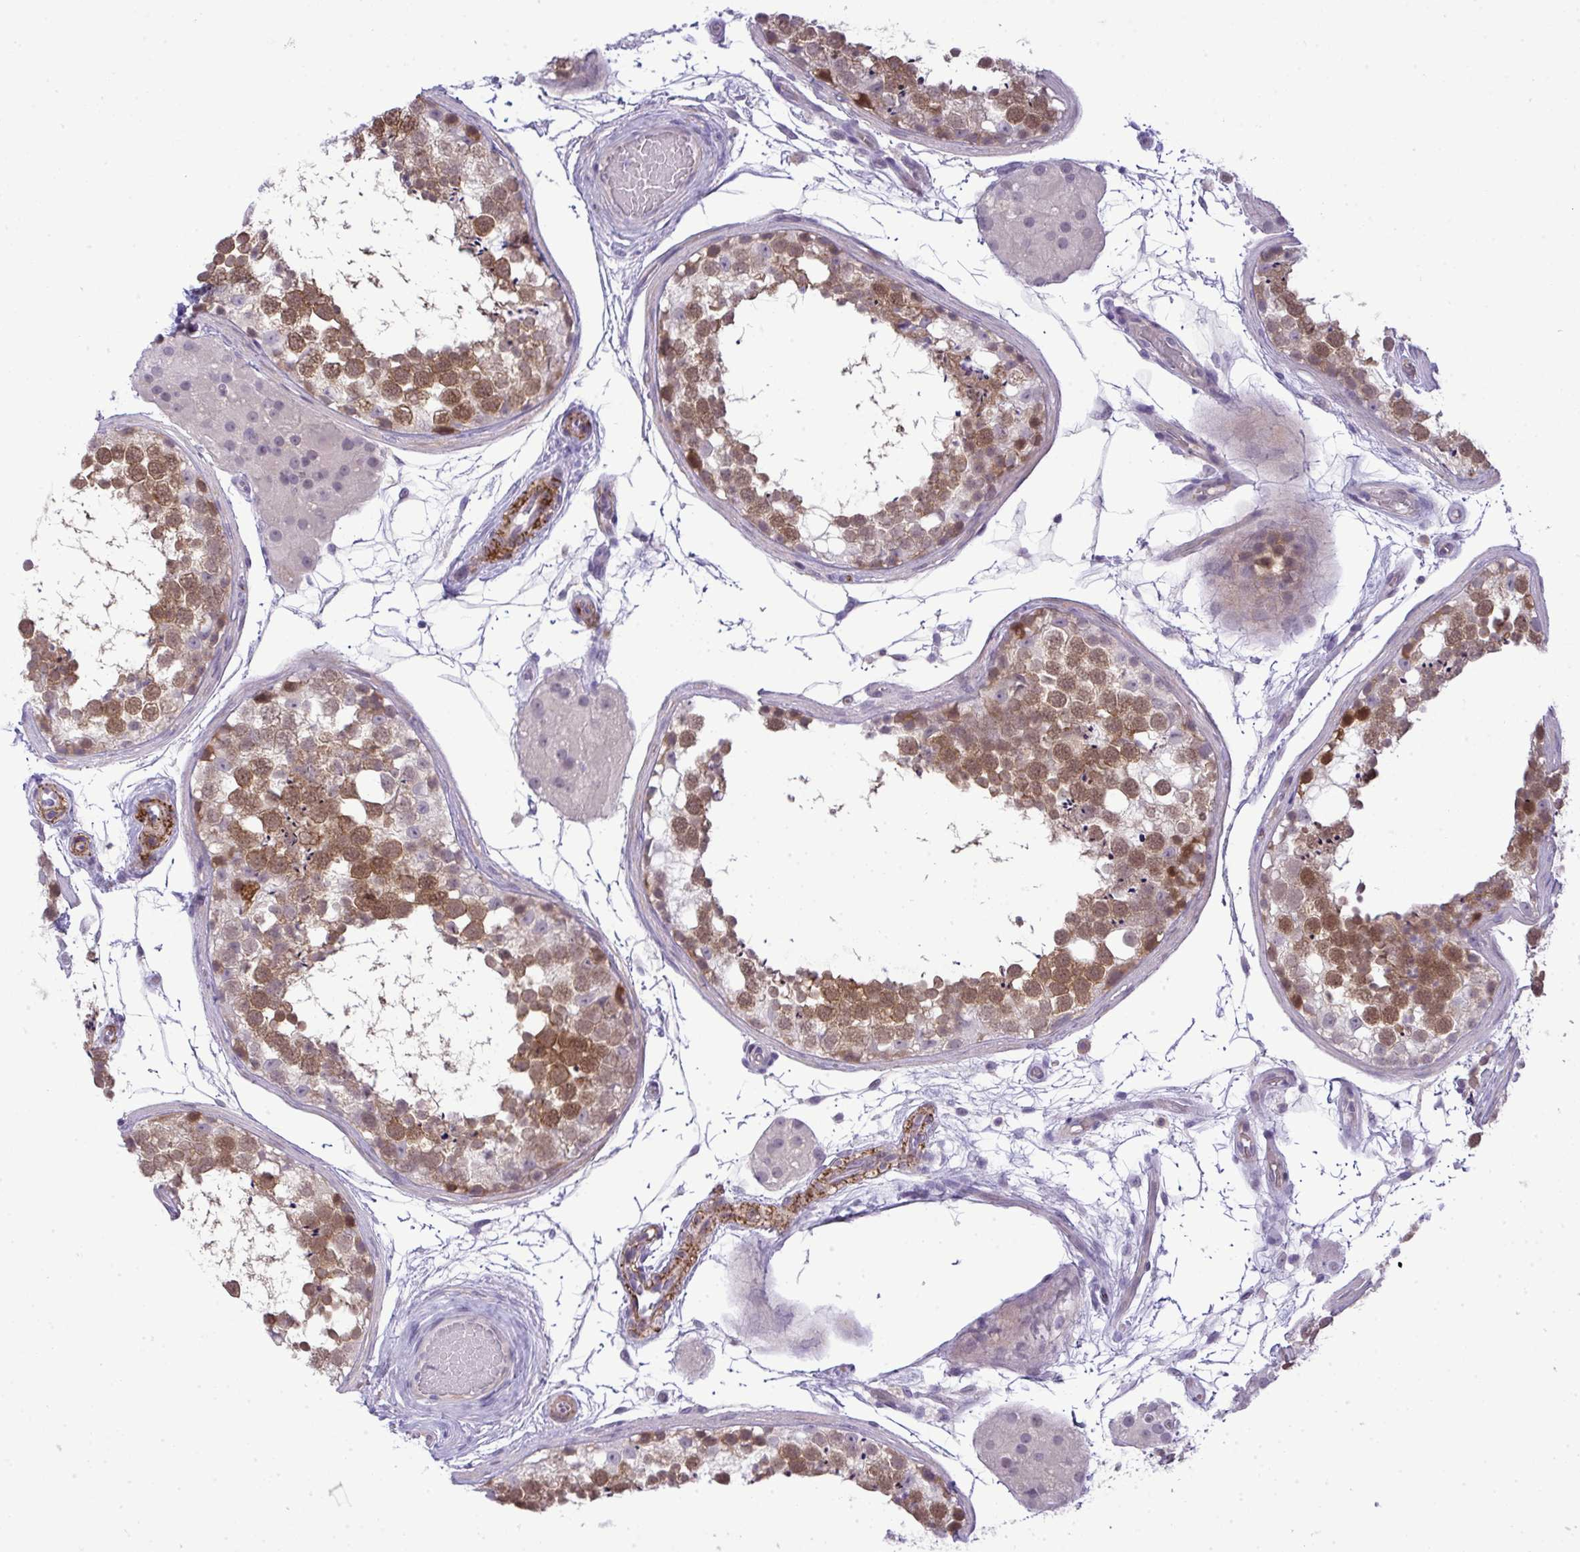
{"staining": {"intensity": "moderate", "quantity": "25%-75%", "location": "cytoplasmic/membranous,nuclear"}, "tissue": "testis", "cell_type": "Cells in seminiferous ducts", "image_type": "normal", "snomed": [{"axis": "morphology", "description": "Normal tissue, NOS"}, {"axis": "morphology", "description": "Seminoma, NOS"}, {"axis": "topography", "description": "Testis"}], "caption": "This image reveals immunohistochemistry (IHC) staining of unremarkable testis, with medium moderate cytoplasmic/membranous,nuclear positivity in about 25%-75% of cells in seminiferous ducts.", "gene": "UBE2S", "patient": {"sex": "male", "age": 65}}